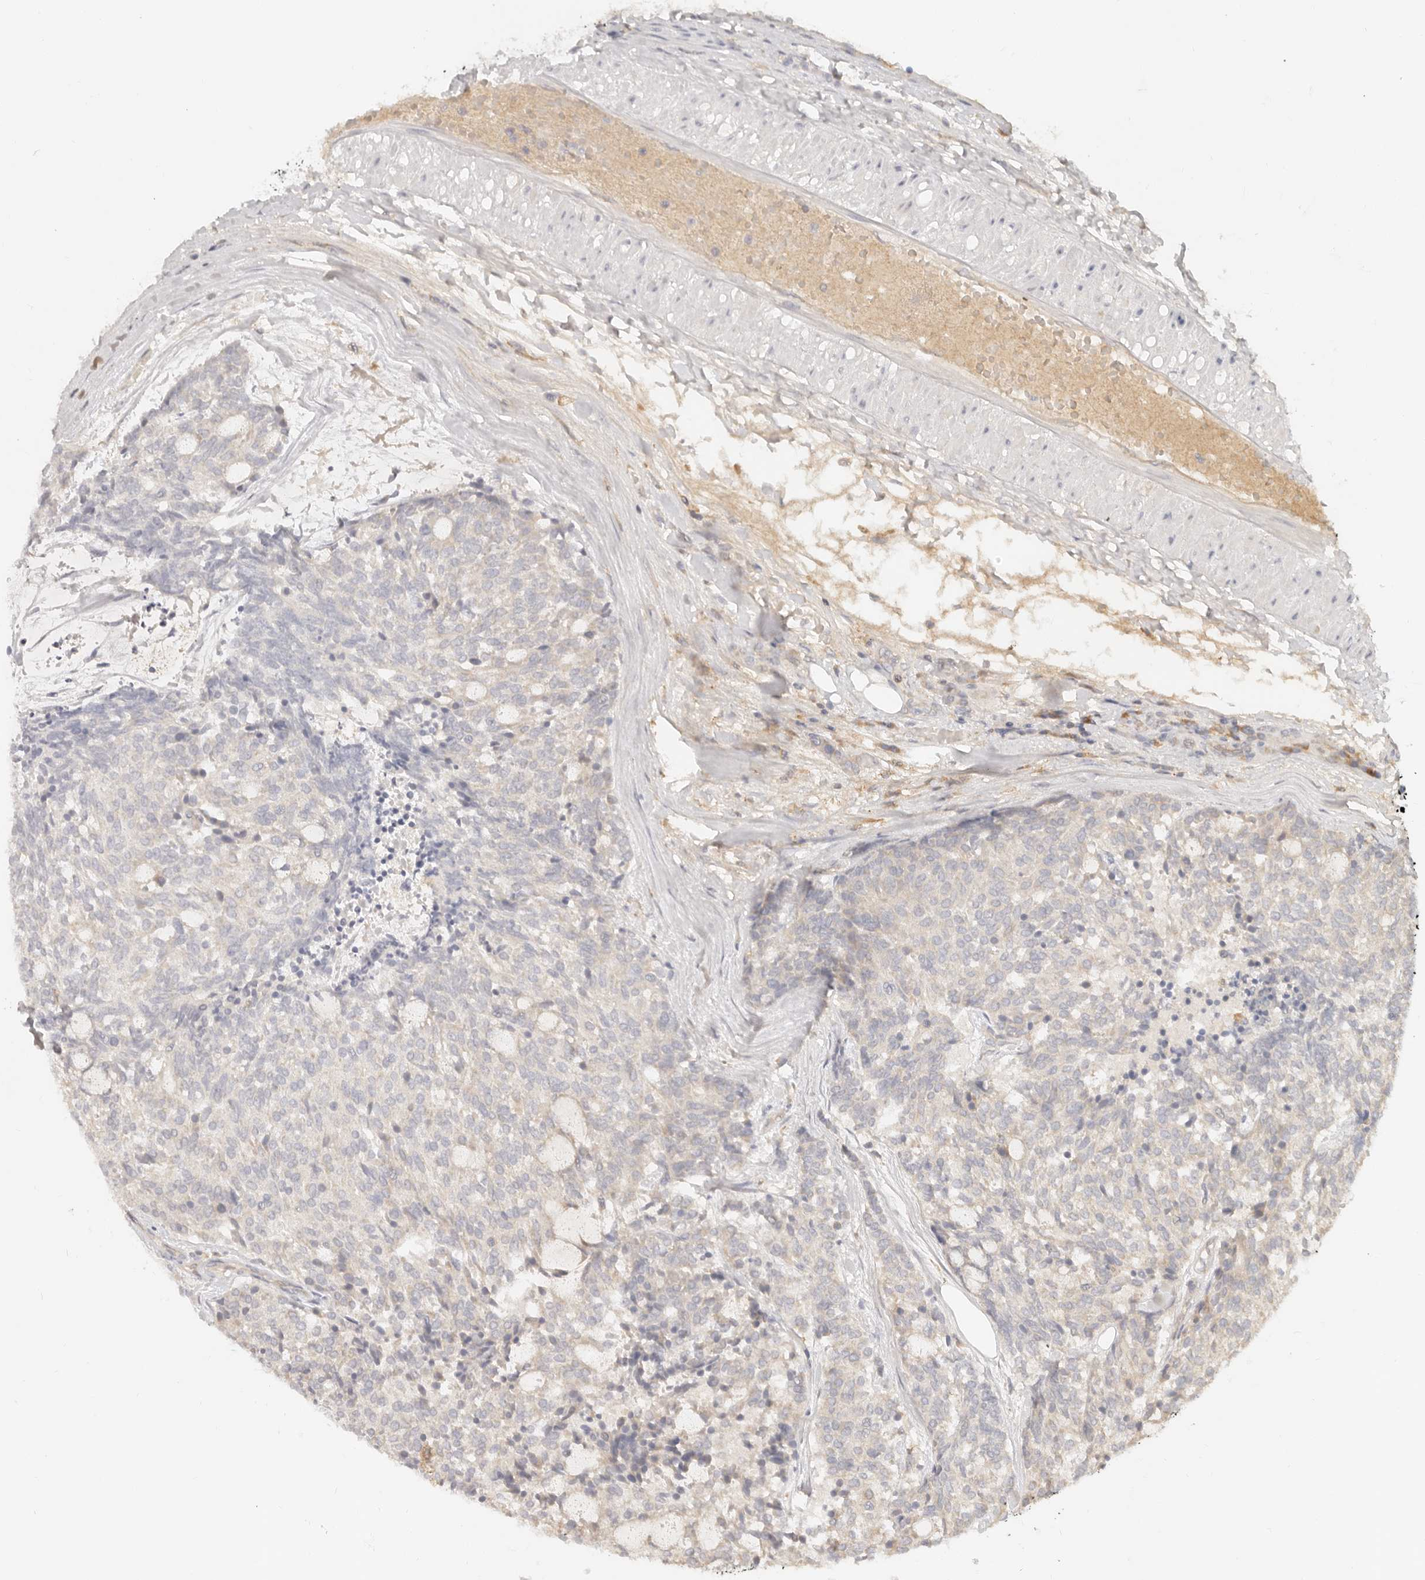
{"staining": {"intensity": "negative", "quantity": "none", "location": "none"}, "tissue": "carcinoid", "cell_type": "Tumor cells", "image_type": "cancer", "snomed": [{"axis": "morphology", "description": "Carcinoid, malignant, NOS"}, {"axis": "topography", "description": "Pancreas"}], "caption": "Immunohistochemistry image of human carcinoid stained for a protein (brown), which exhibits no positivity in tumor cells.", "gene": "NECAP2", "patient": {"sex": "female", "age": 54}}